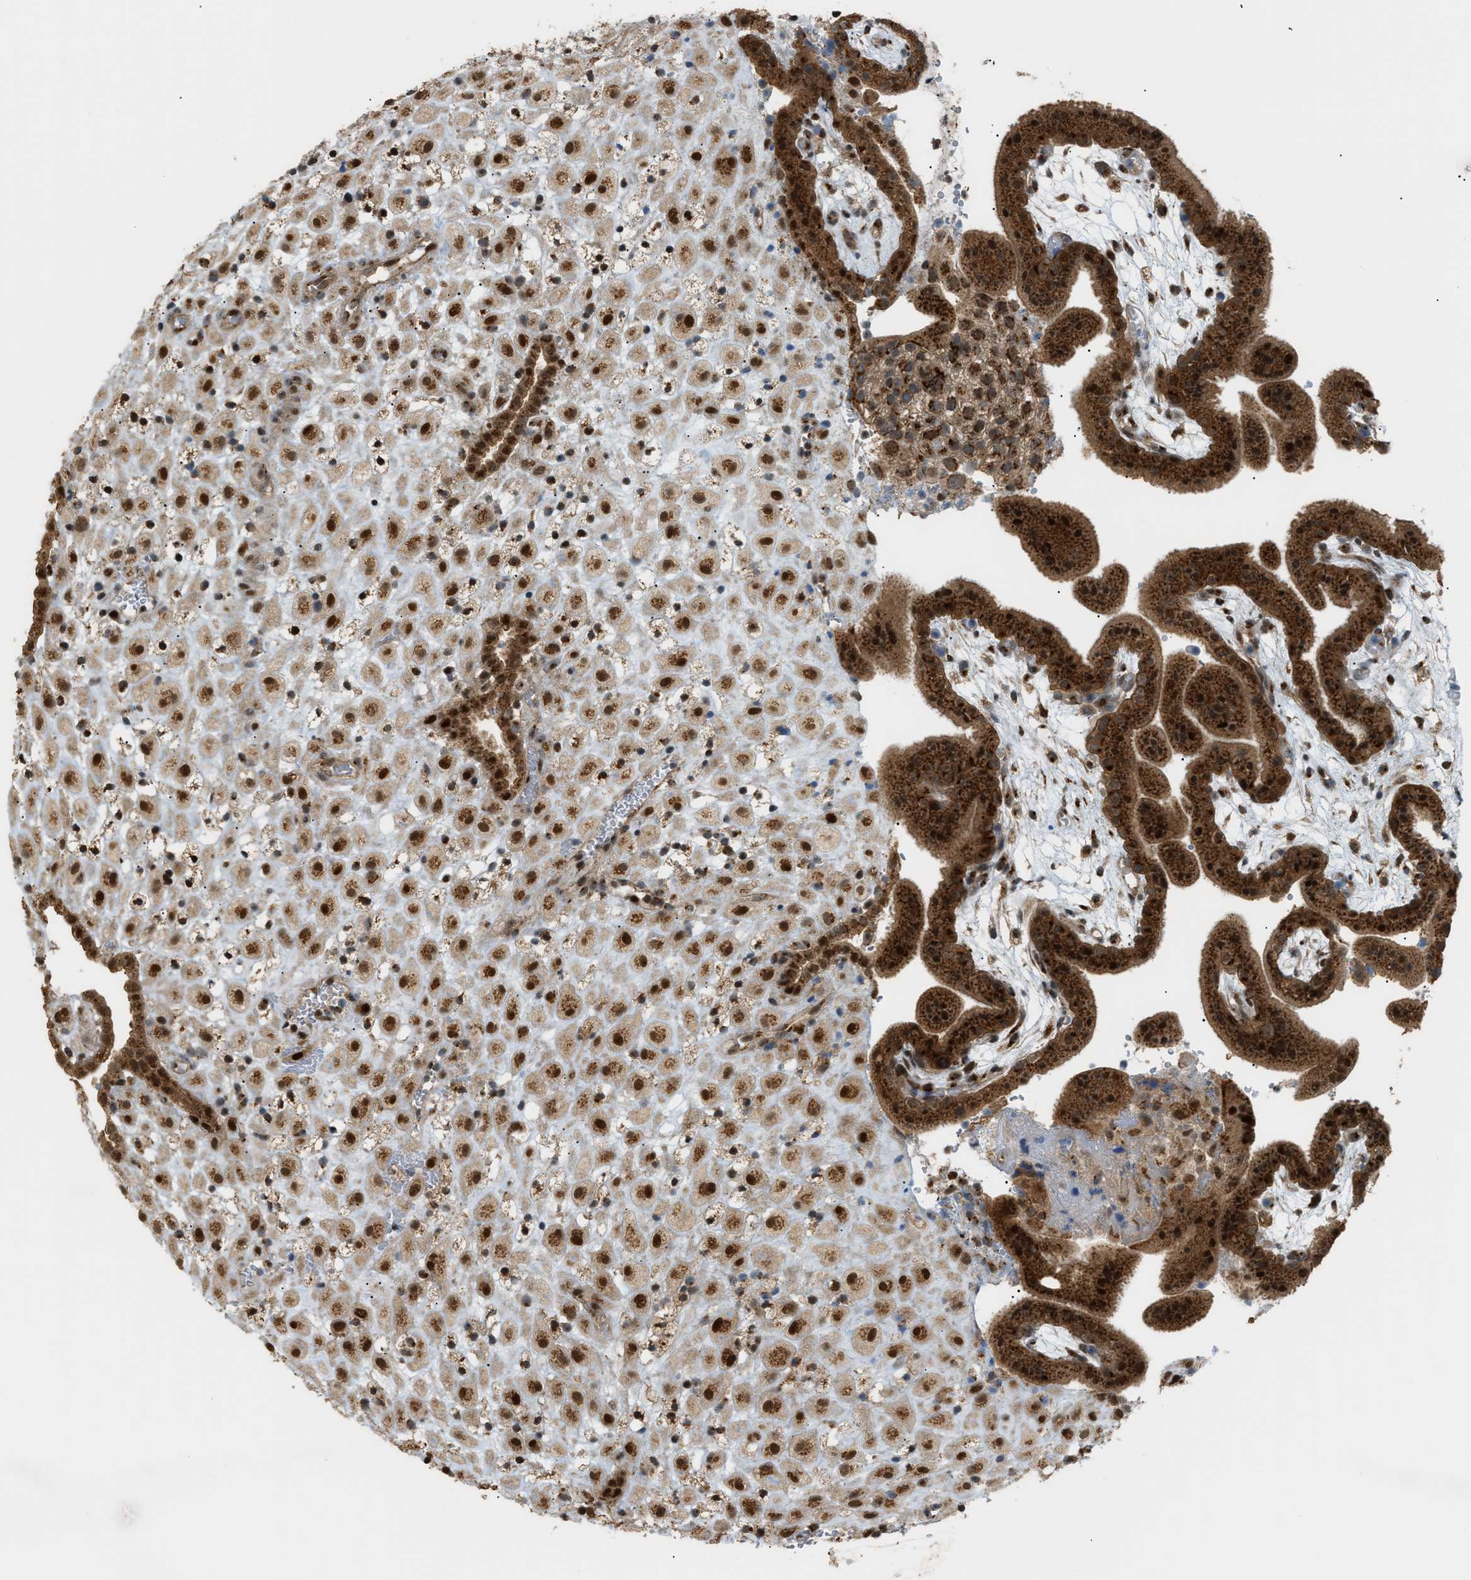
{"staining": {"intensity": "strong", "quantity": ">75%", "location": "cytoplasmic/membranous,nuclear"}, "tissue": "placenta", "cell_type": "Decidual cells", "image_type": "normal", "snomed": [{"axis": "morphology", "description": "Normal tissue, NOS"}, {"axis": "topography", "description": "Placenta"}], "caption": "Protein staining exhibits strong cytoplasmic/membranous,nuclear expression in about >75% of decidual cells in benign placenta. The protein of interest is shown in brown color, while the nuclei are stained blue.", "gene": "CCDC186", "patient": {"sex": "female", "age": 18}}